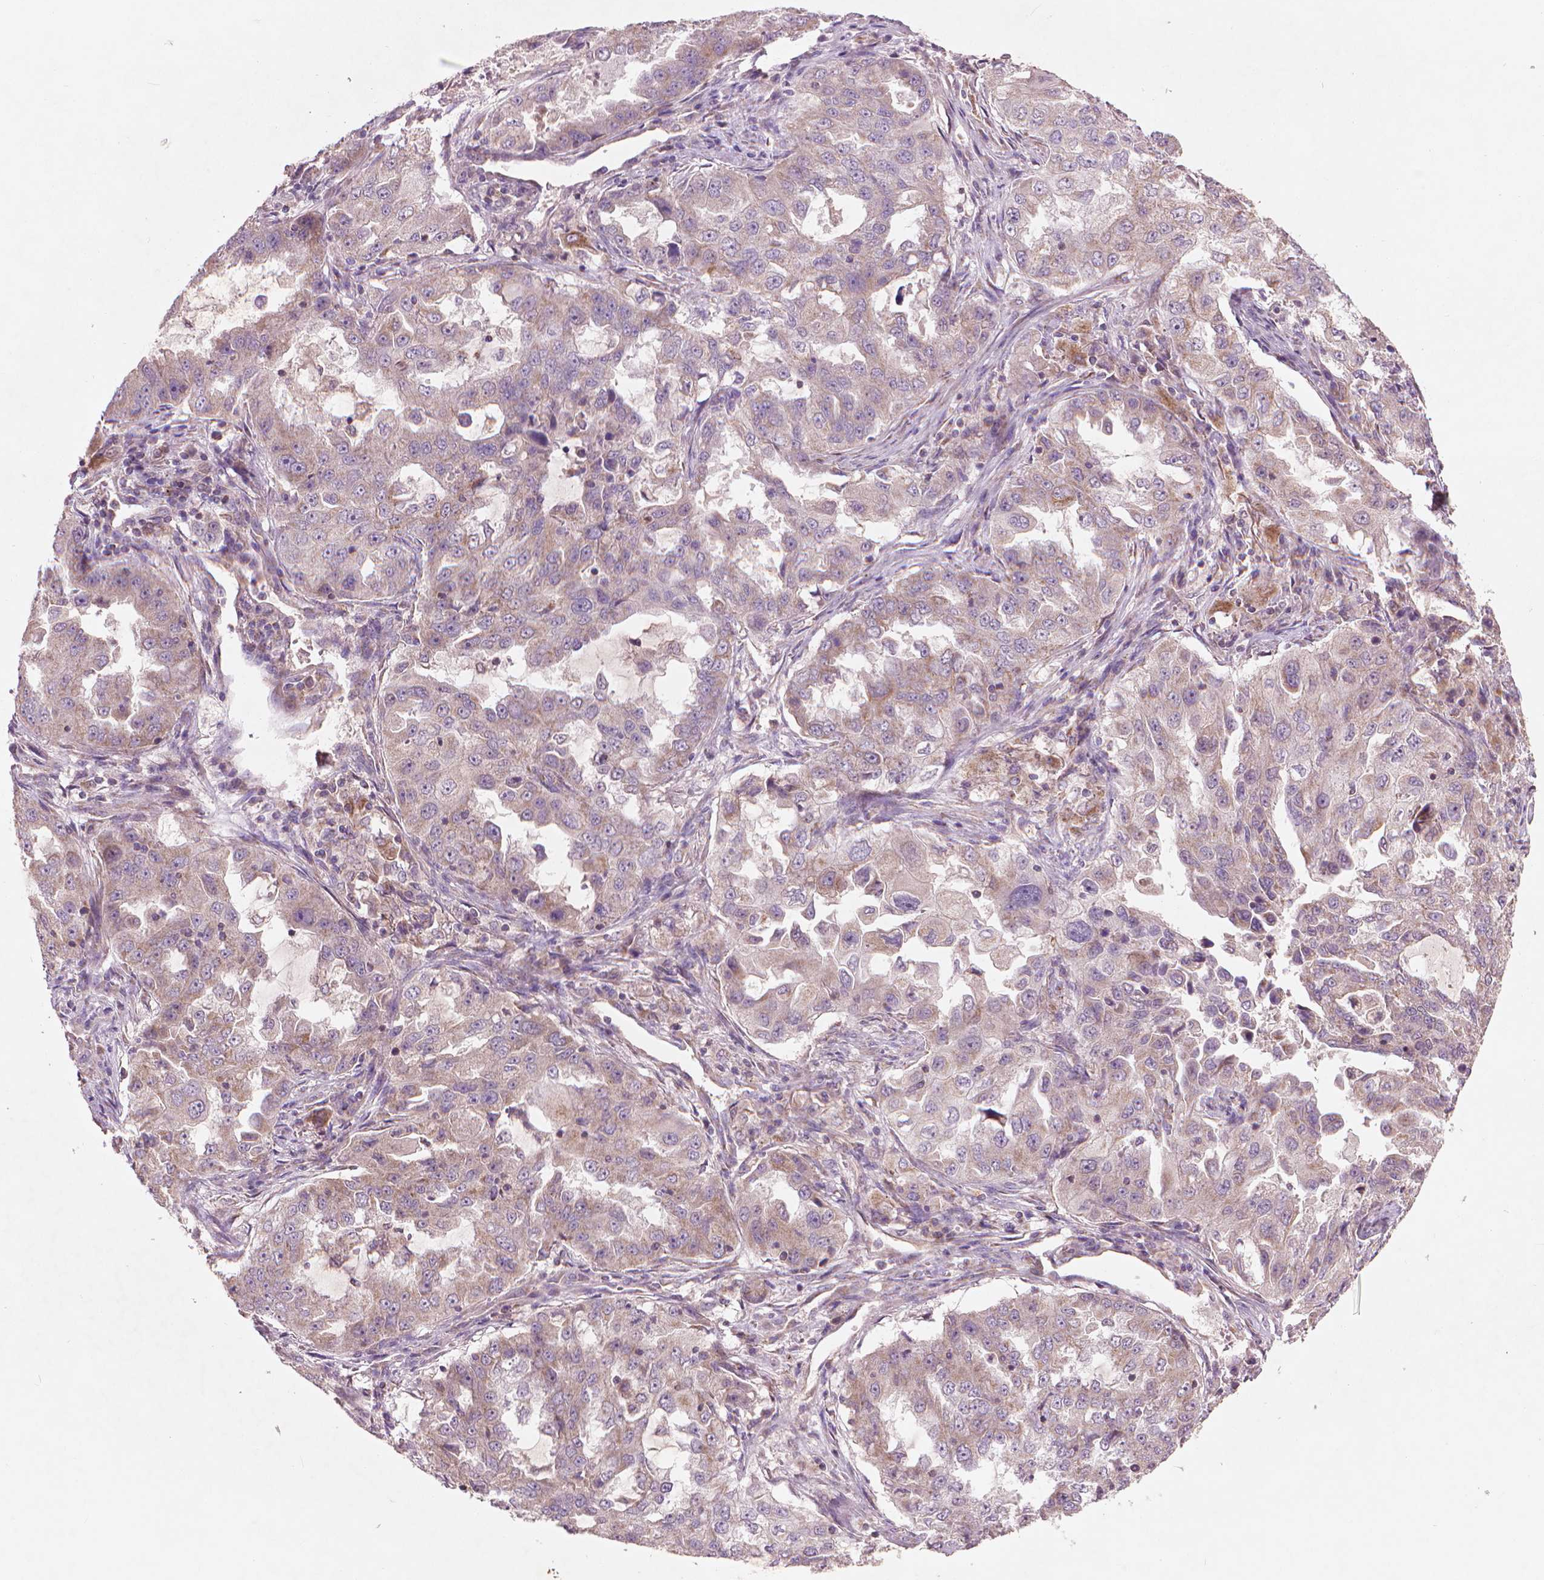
{"staining": {"intensity": "moderate", "quantity": "25%-75%", "location": "cytoplasmic/membranous"}, "tissue": "lung cancer", "cell_type": "Tumor cells", "image_type": "cancer", "snomed": [{"axis": "morphology", "description": "Adenocarcinoma, NOS"}, {"axis": "topography", "description": "Lung"}], "caption": "Adenocarcinoma (lung) stained with immunohistochemistry shows moderate cytoplasmic/membranous positivity in about 25%-75% of tumor cells.", "gene": "NLRX1", "patient": {"sex": "female", "age": 61}}